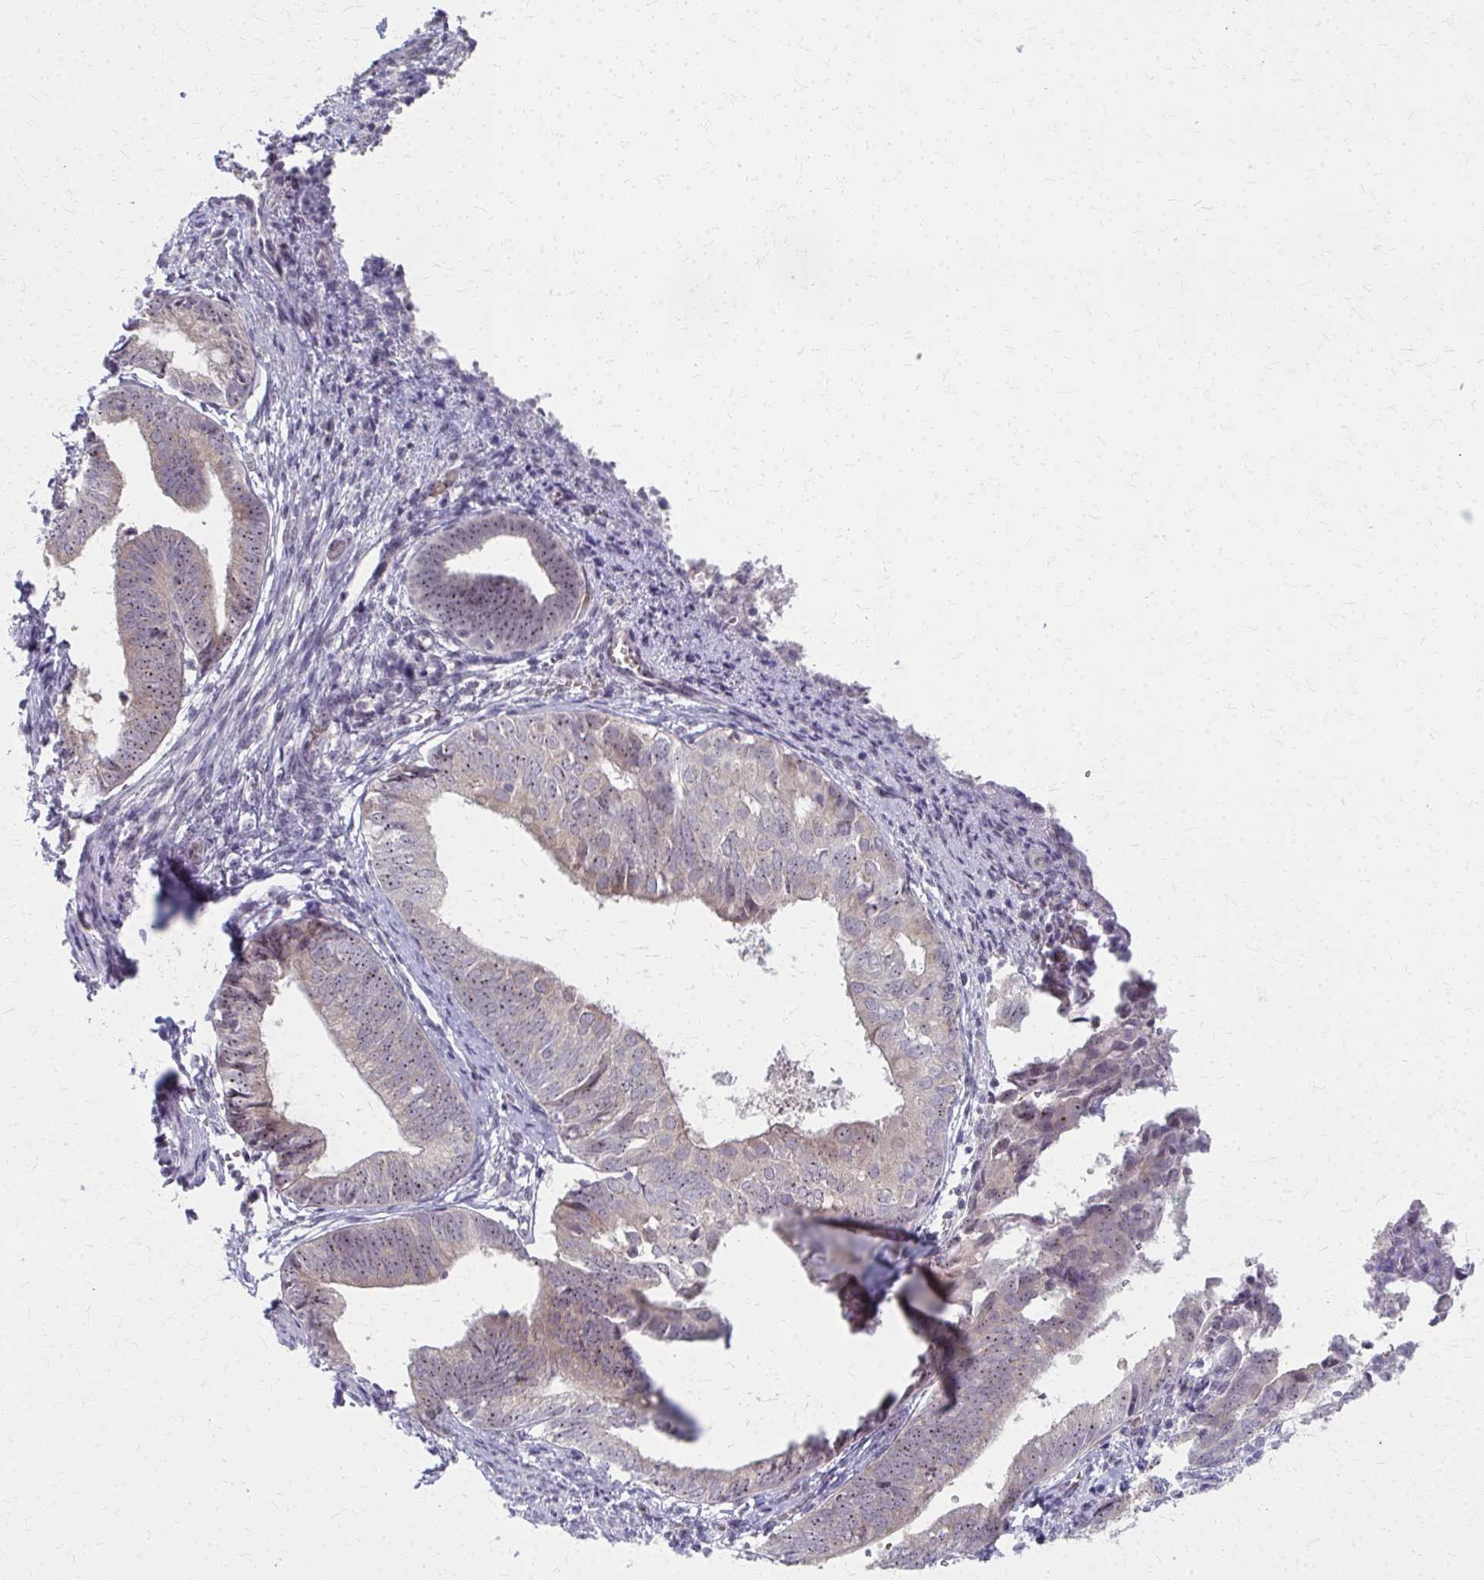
{"staining": {"intensity": "negative", "quantity": "none", "location": "none"}, "tissue": "endometrium", "cell_type": "Cells in endometrial stroma", "image_type": "normal", "snomed": [{"axis": "morphology", "description": "Normal tissue, NOS"}, {"axis": "topography", "description": "Endometrium"}], "caption": "Human endometrium stained for a protein using immunohistochemistry (IHC) reveals no positivity in cells in endometrial stroma.", "gene": "NUDT16", "patient": {"sex": "female", "age": 50}}